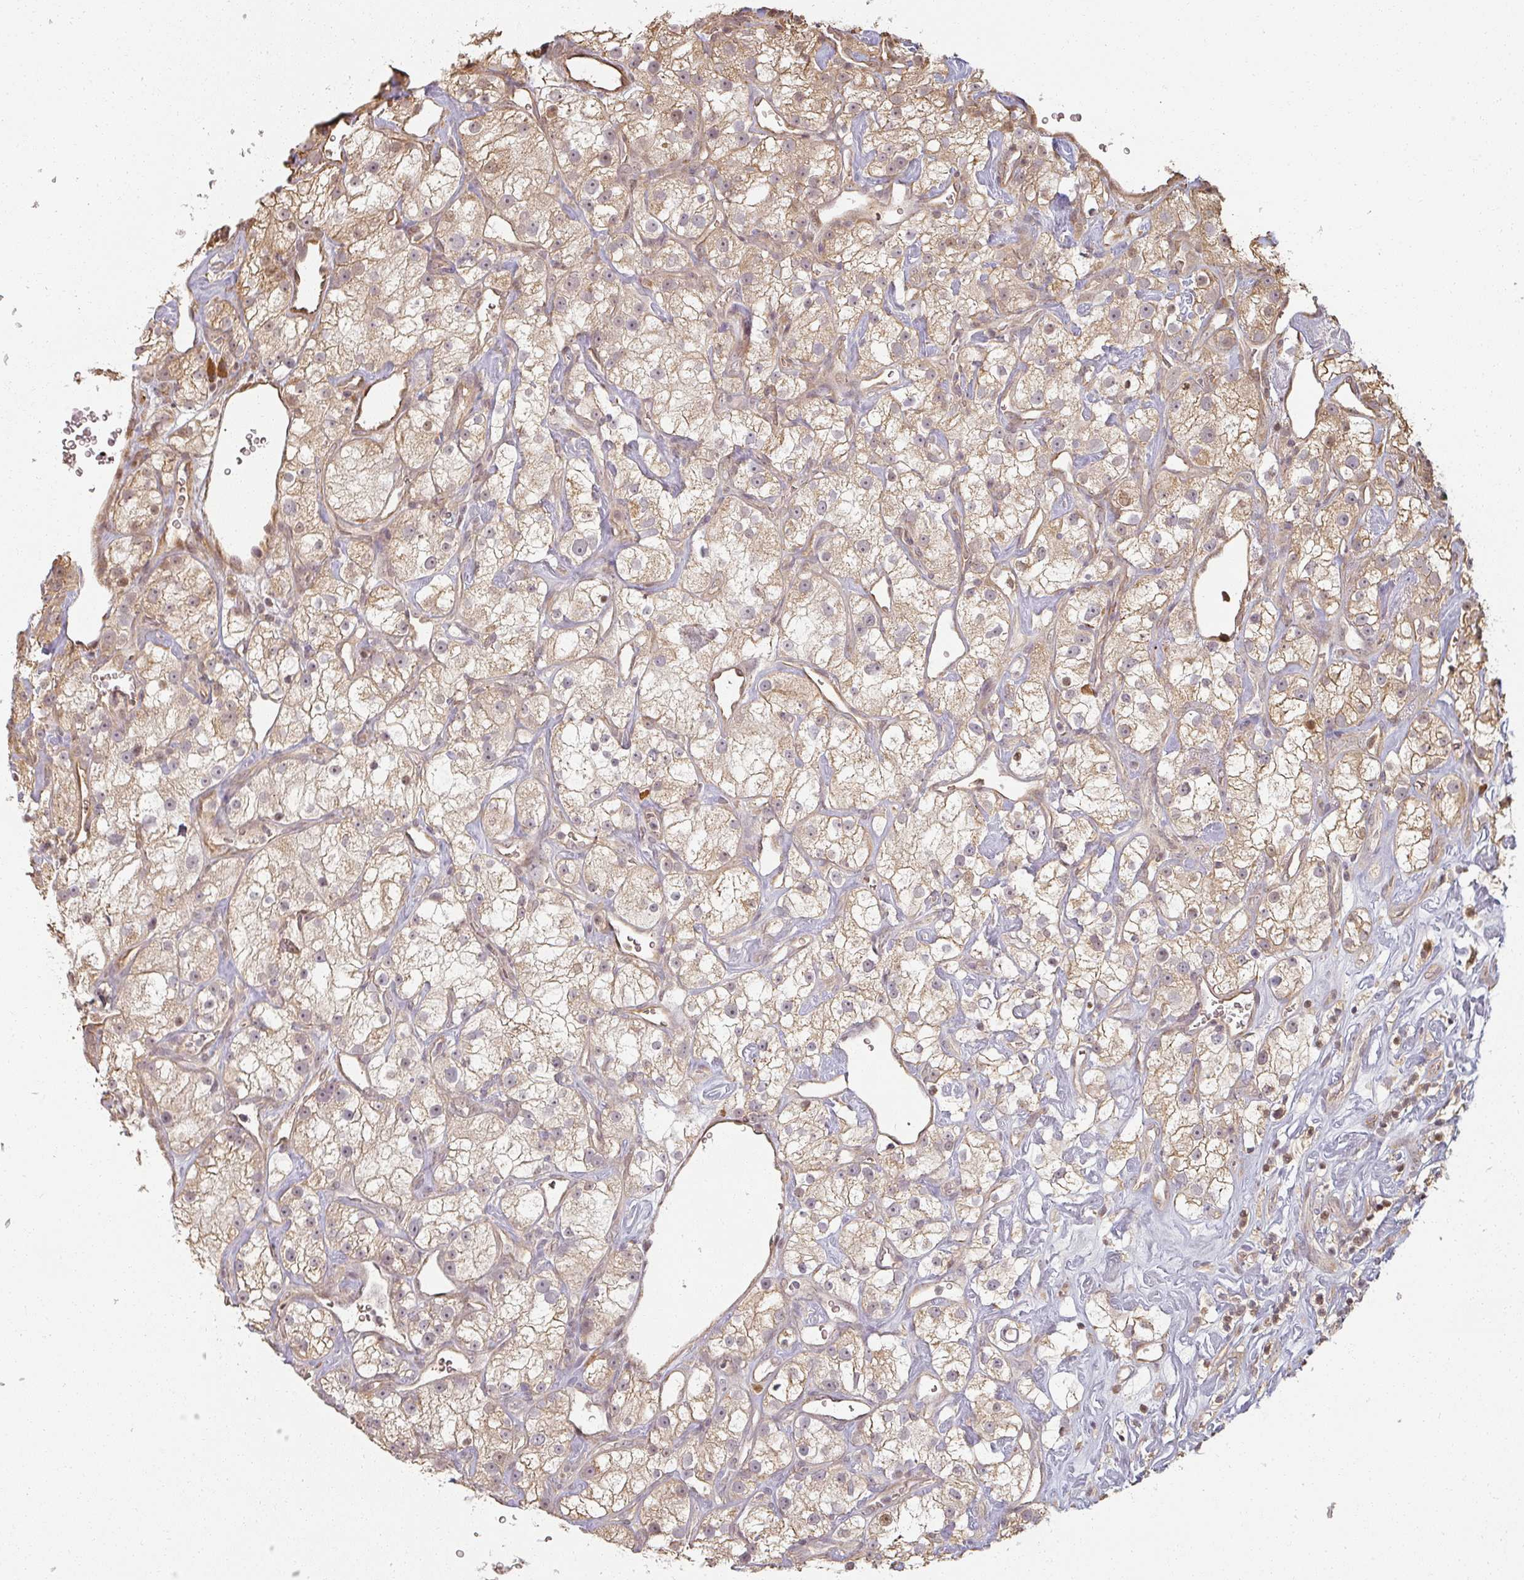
{"staining": {"intensity": "moderate", "quantity": ">75%", "location": "cytoplasmic/membranous,nuclear"}, "tissue": "renal cancer", "cell_type": "Tumor cells", "image_type": "cancer", "snomed": [{"axis": "morphology", "description": "Adenocarcinoma, NOS"}, {"axis": "topography", "description": "Kidney"}], "caption": "About >75% of tumor cells in human renal adenocarcinoma display moderate cytoplasmic/membranous and nuclear protein positivity as visualized by brown immunohistochemical staining.", "gene": "MED19", "patient": {"sex": "male", "age": 77}}